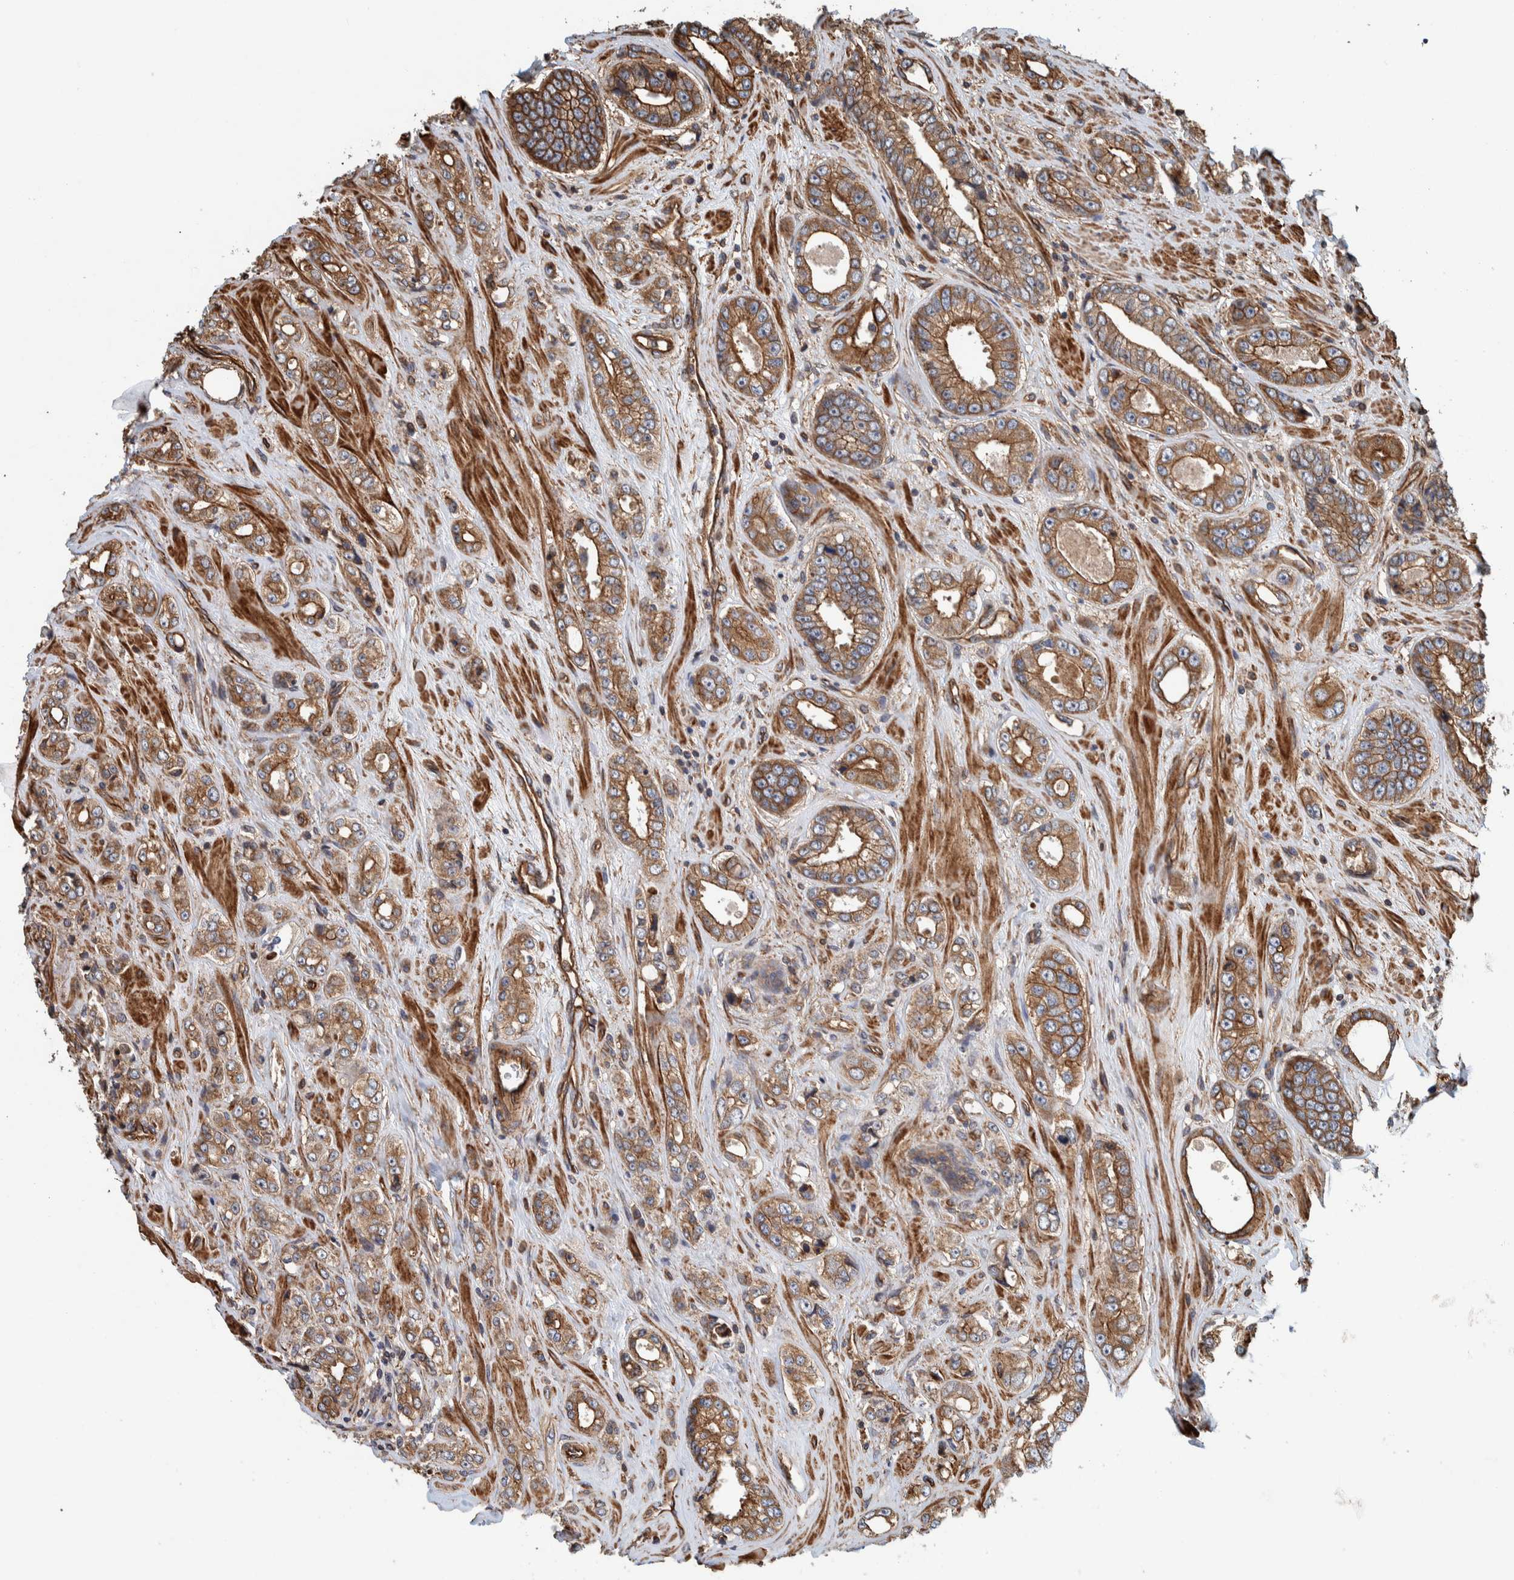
{"staining": {"intensity": "moderate", "quantity": "25%-75%", "location": "cytoplasmic/membranous"}, "tissue": "prostate cancer", "cell_type": "Tumor cells", "image_type": "cancer", "snomed": [{"axis": "morphology", "description": "Adenocarcinoma, High grade"}, {"axis": "topography", "description": "Prostate"}], "caption": "Tumor cells exhibit medium levels of moderate cytoplasmic/membranous staining in about 25%-75% of cells in human prostate high-grade adenocarcinoma. (brown staining indicates protein expression, while blue staining denotes nuclei).", "gene": "PKD1L1", "patient": {"sex": "male", "age": 61}}